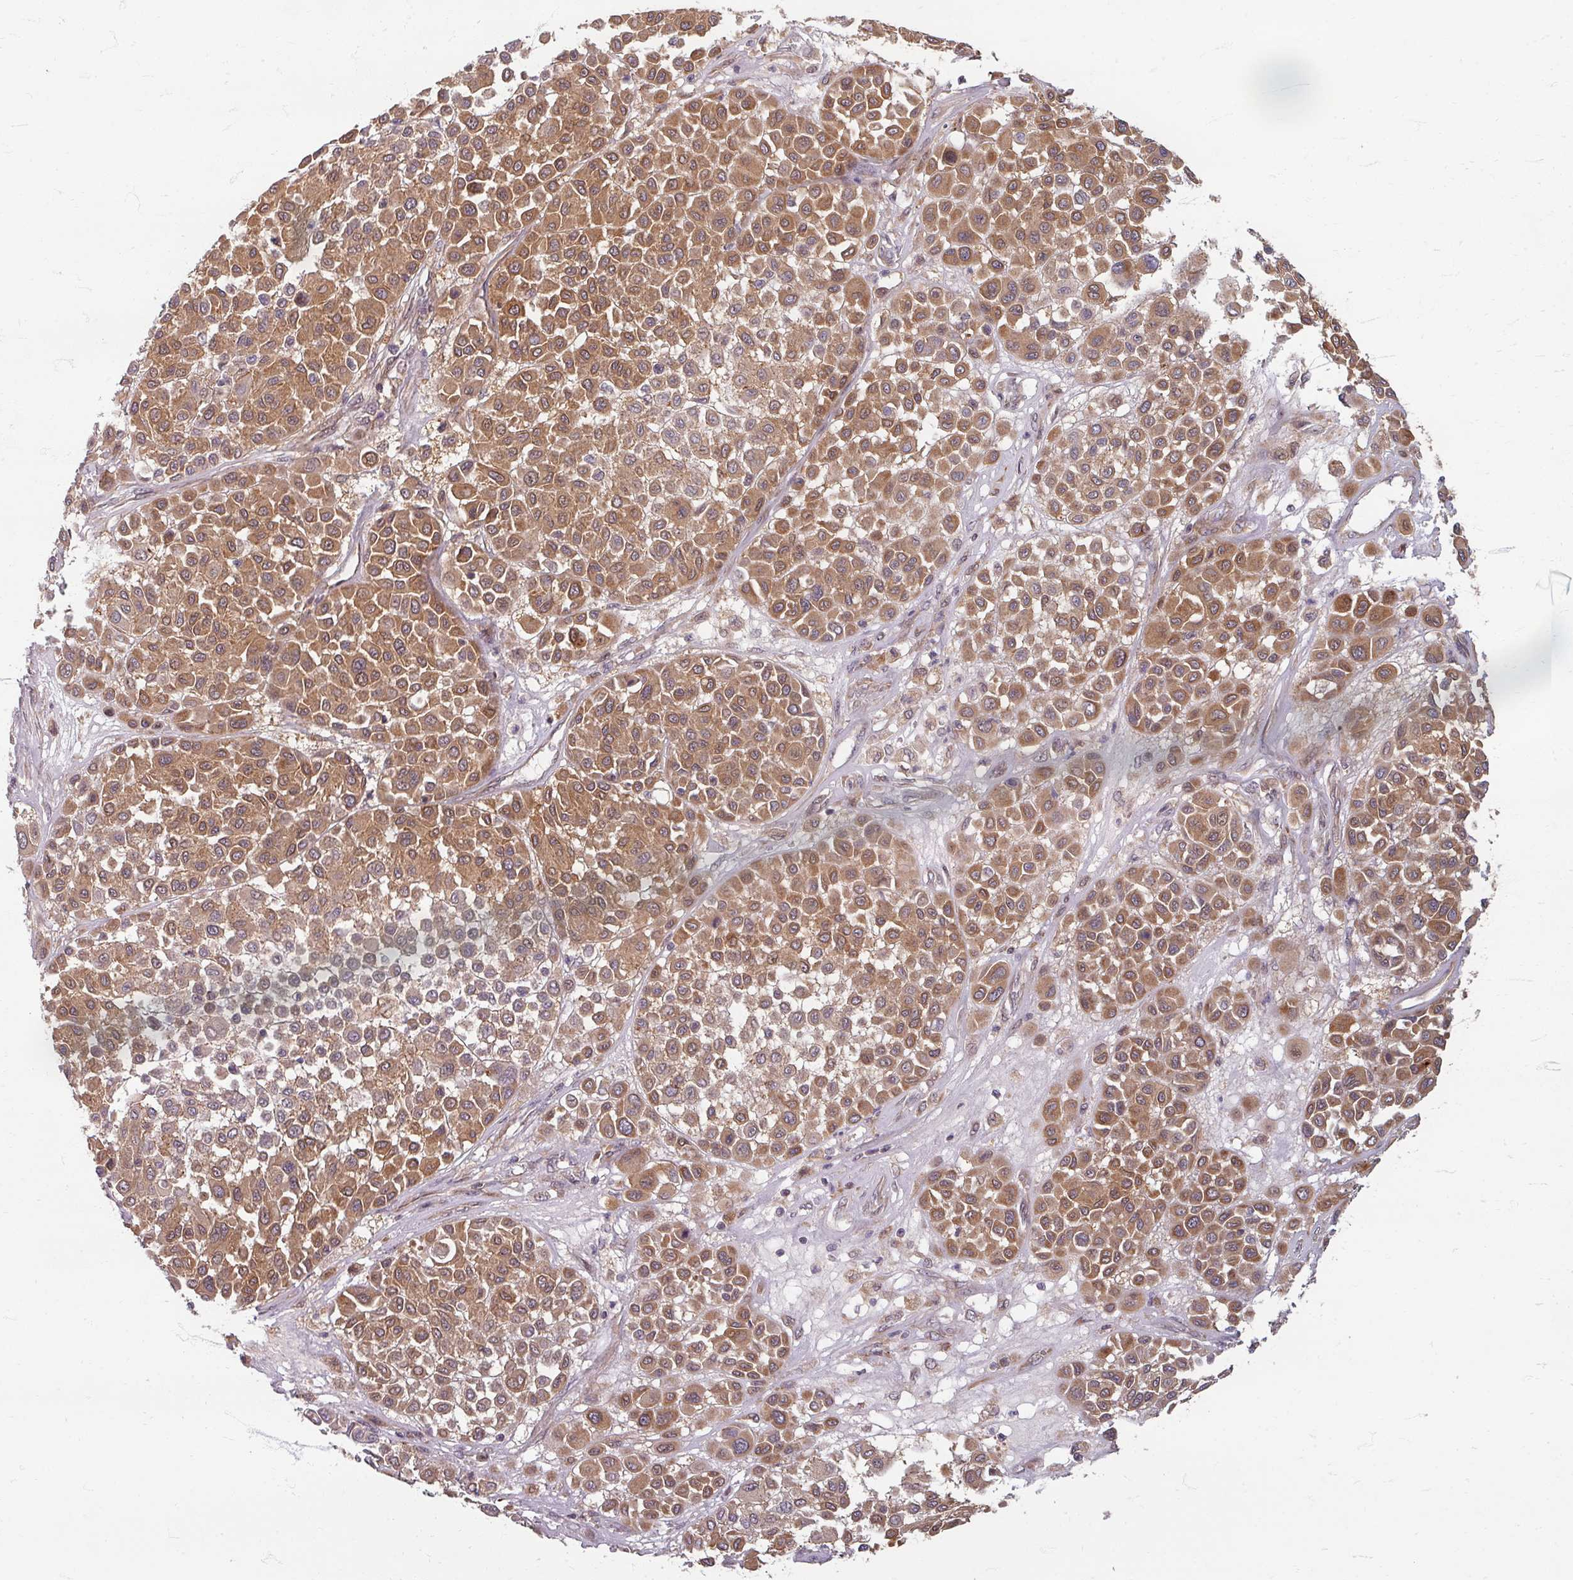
{"staining": {"intensity": "moderate", "quantity": ">75%", "location": "cytoplasmic/membranous"}, "tissue": "melanoma", "cell_type": "Tumor cells", "image_type": "cancer", "snomed": [{"axis": "morphology", "description": "Malignant melanoma, Metastatic site"}, {"axis": "topography", "description": "Soft tissue"}], "caption": "Immunohistochemistry (IHC) of human melanoma displays medium levels of moderate cytoplasmic/membranous staining in about >75% of tumor cells. The protein of interest is stained brown, and the nuclei are stained in blue (DAB IHC with brightfield microscopy, high magnification).", "gene": "STAM", "patient": {"sex": "male", "age": 41}}